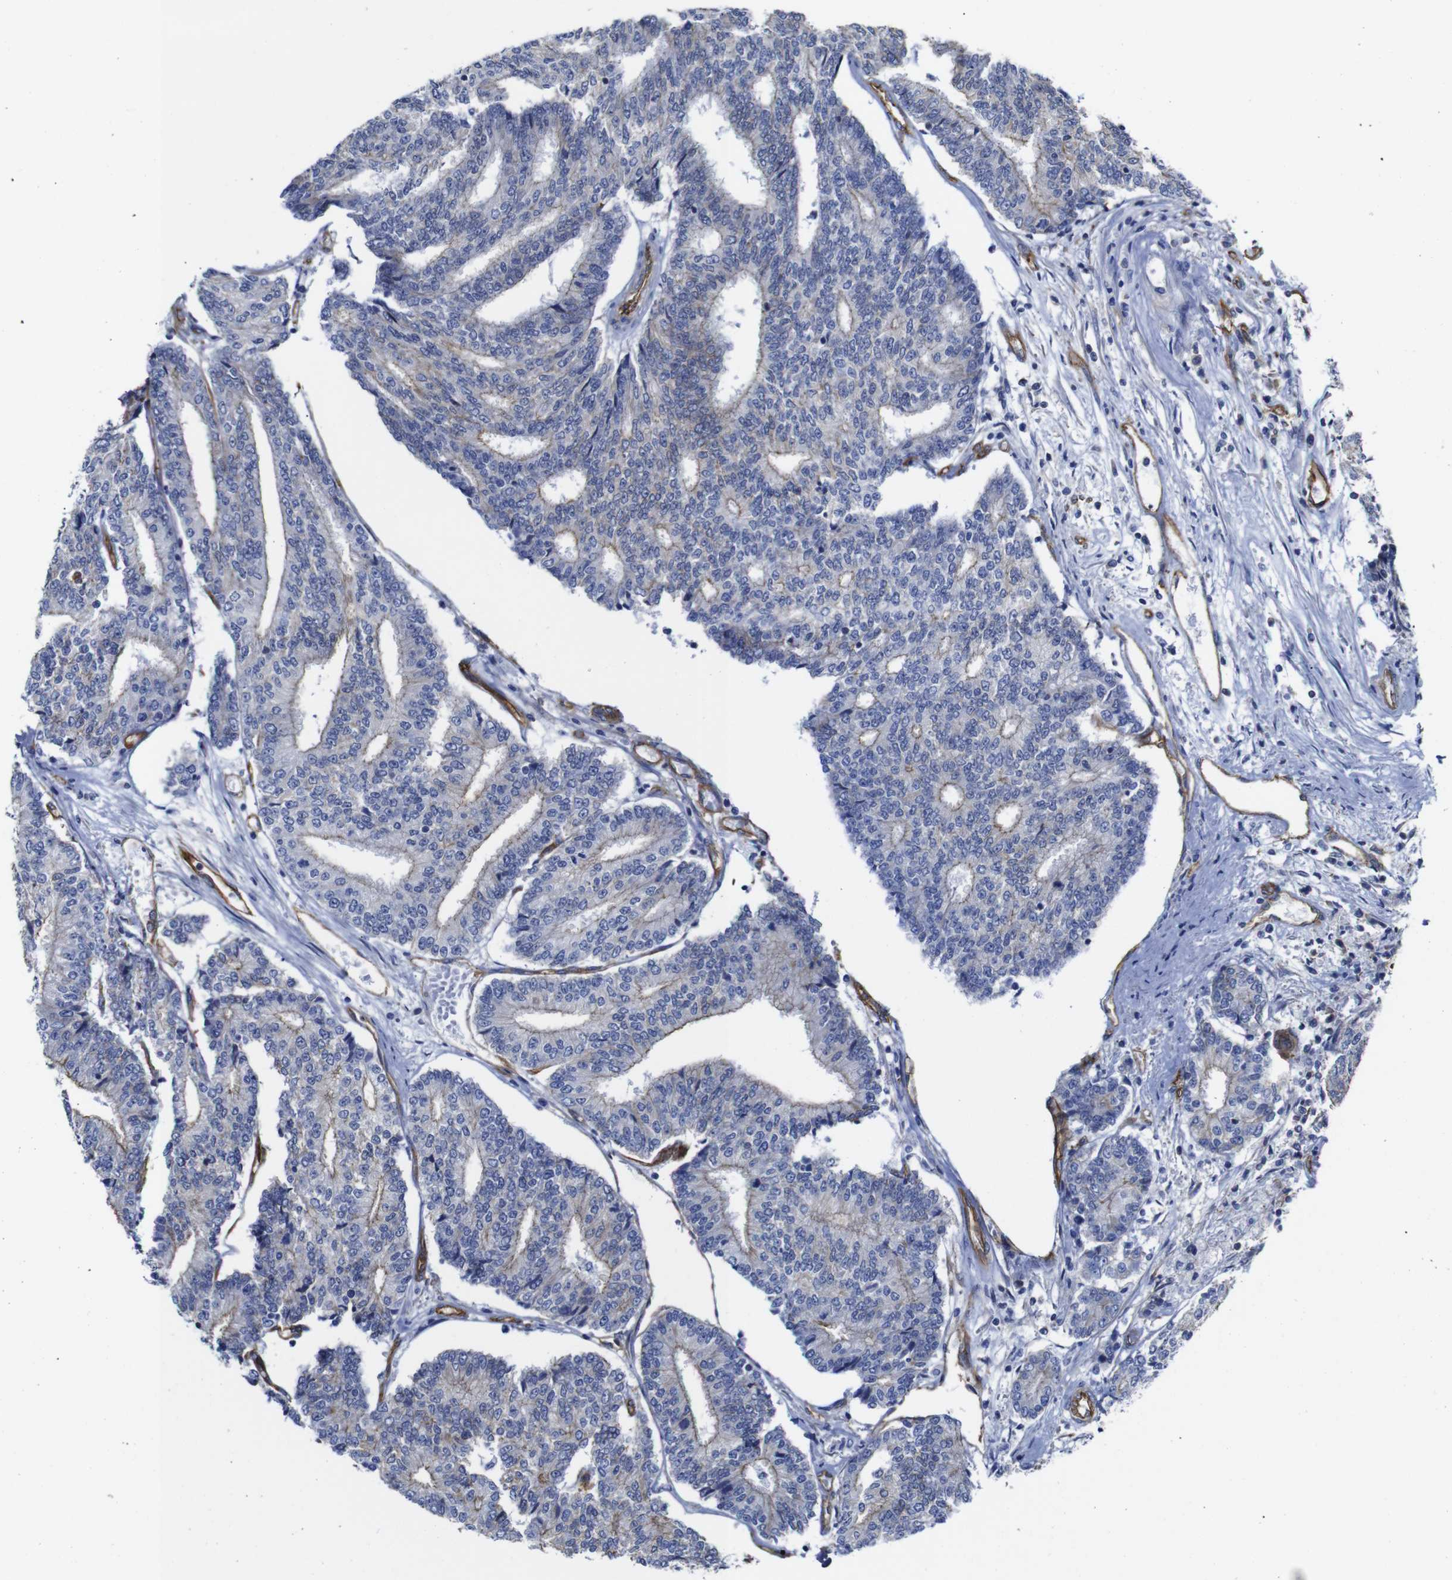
{"staining": {"intensity": "weak", "quantity": "25%-75%", "location": "cytoplasmic/membranous"}, "tissue": "prostate cancer", "cell_type": "Tumor cells", "image_type": "cancer", "snomed": [{"axis": "morphology", "description": "Normal tissue, NOS"}, {"axis": "morphology", "description": "Adenocarcinoma, High grade"}, {"axis": "topography", "description": "Prostate"}, {"axis": "topography", "description": "Seminal veicle"}], "caption": "This is a histology image of IHC staining of prostate cancer, which shows weak positivity in the cytoplasmic/membranous of tumor cells.", "gene": "SPTBN1", "patient": {"sex": "male", "age": 55}}